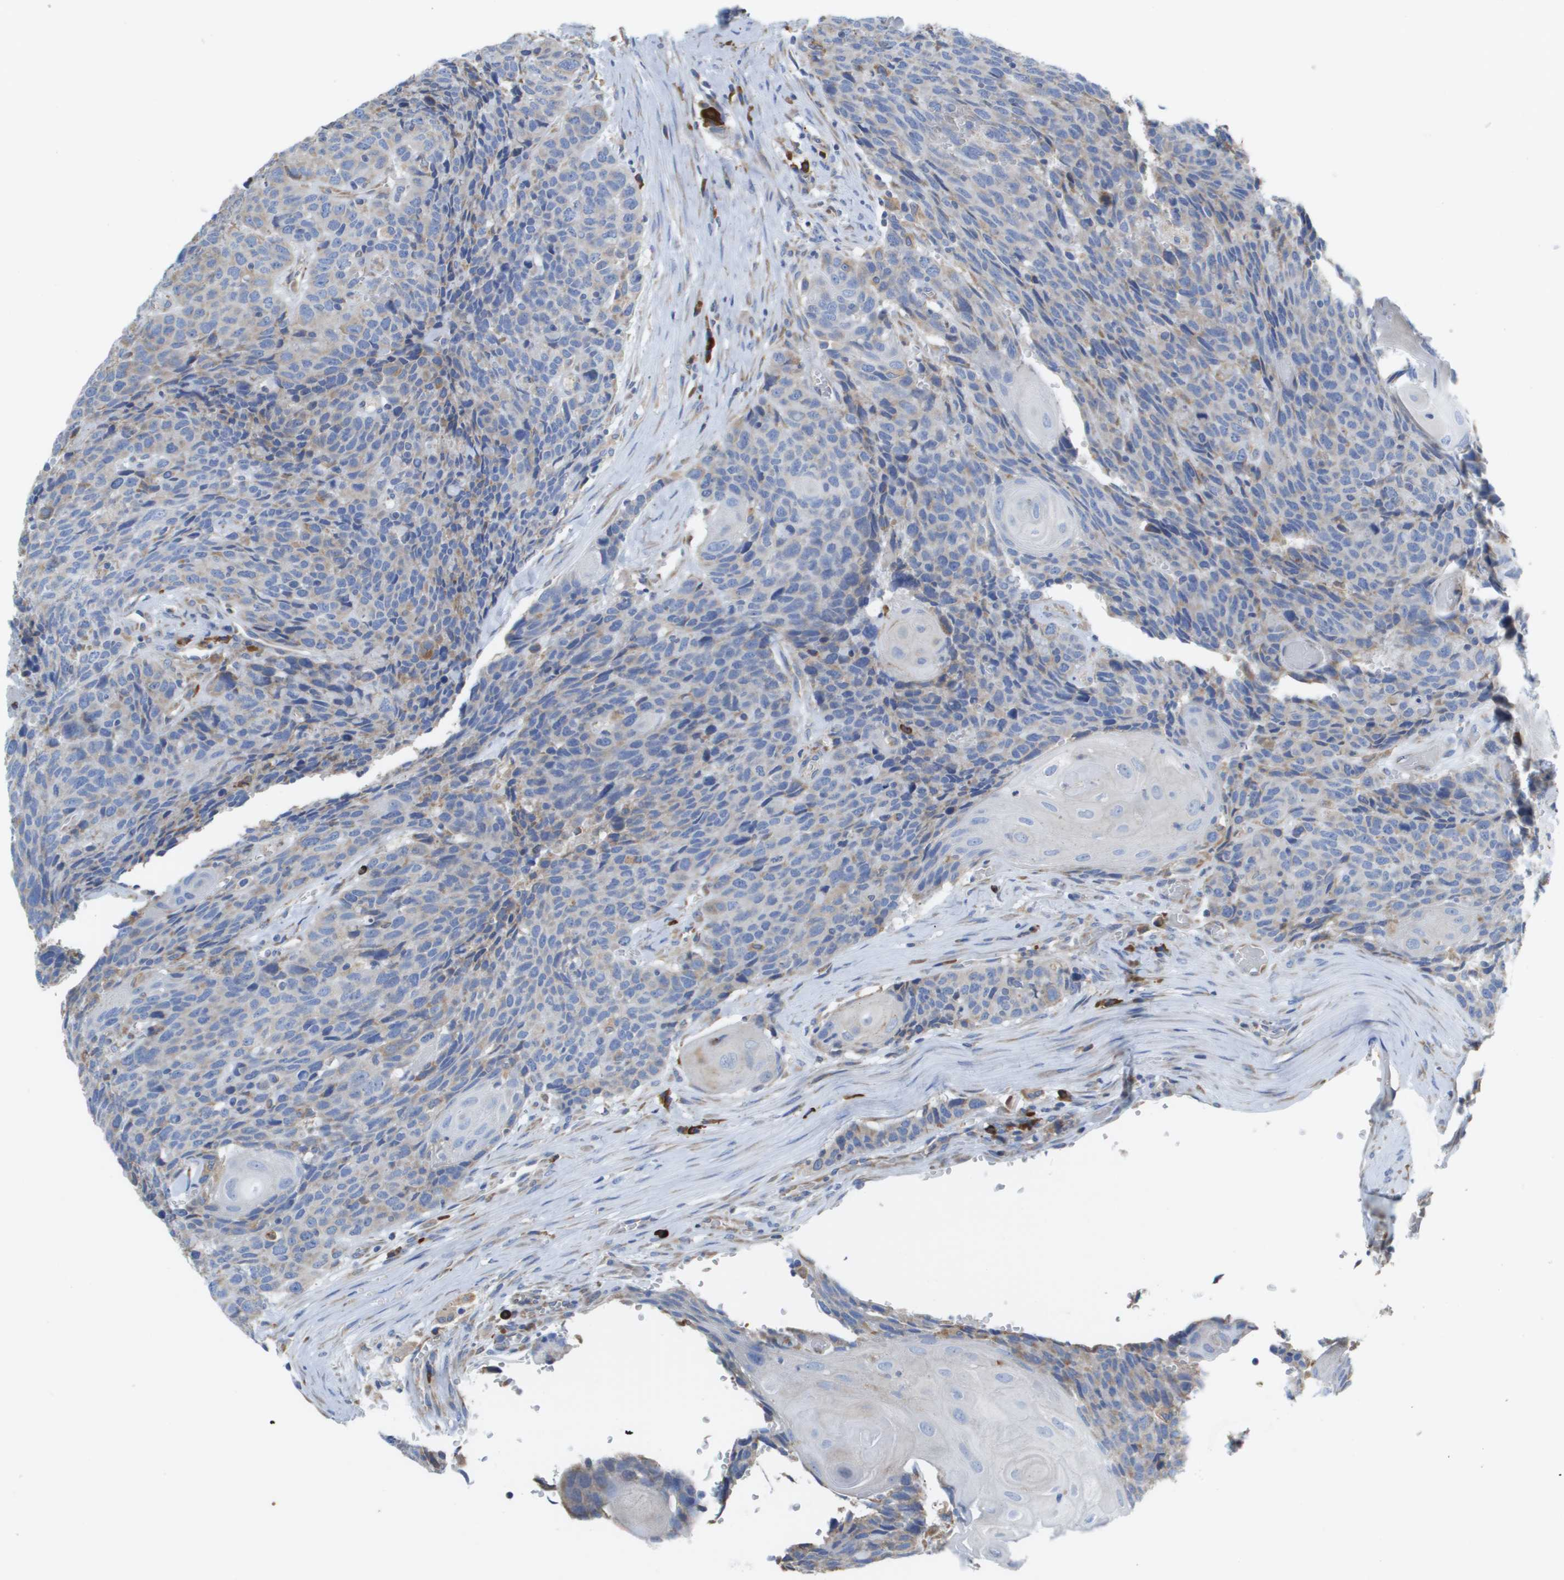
{"staining": {"intensity": "weak", "quantity": "<25%", "location": "cytoplasmic/membranous"}, "tissue": "head and neck cancer", "cell_type": "Tumor cells", "image_type": "cancer", "snomed": [{"axis": "morphology", "description": "Squamous cell carcinoma, NOS"}, {"axis": "topography", "description": "Head-Neck"}], "caption": "A micrograph of head and neck cancer stained for a protein demonstrates no brown staining in tumor cells.", "gene": "SDR42E1", "patient": {"sex": "male", "age": 66}}